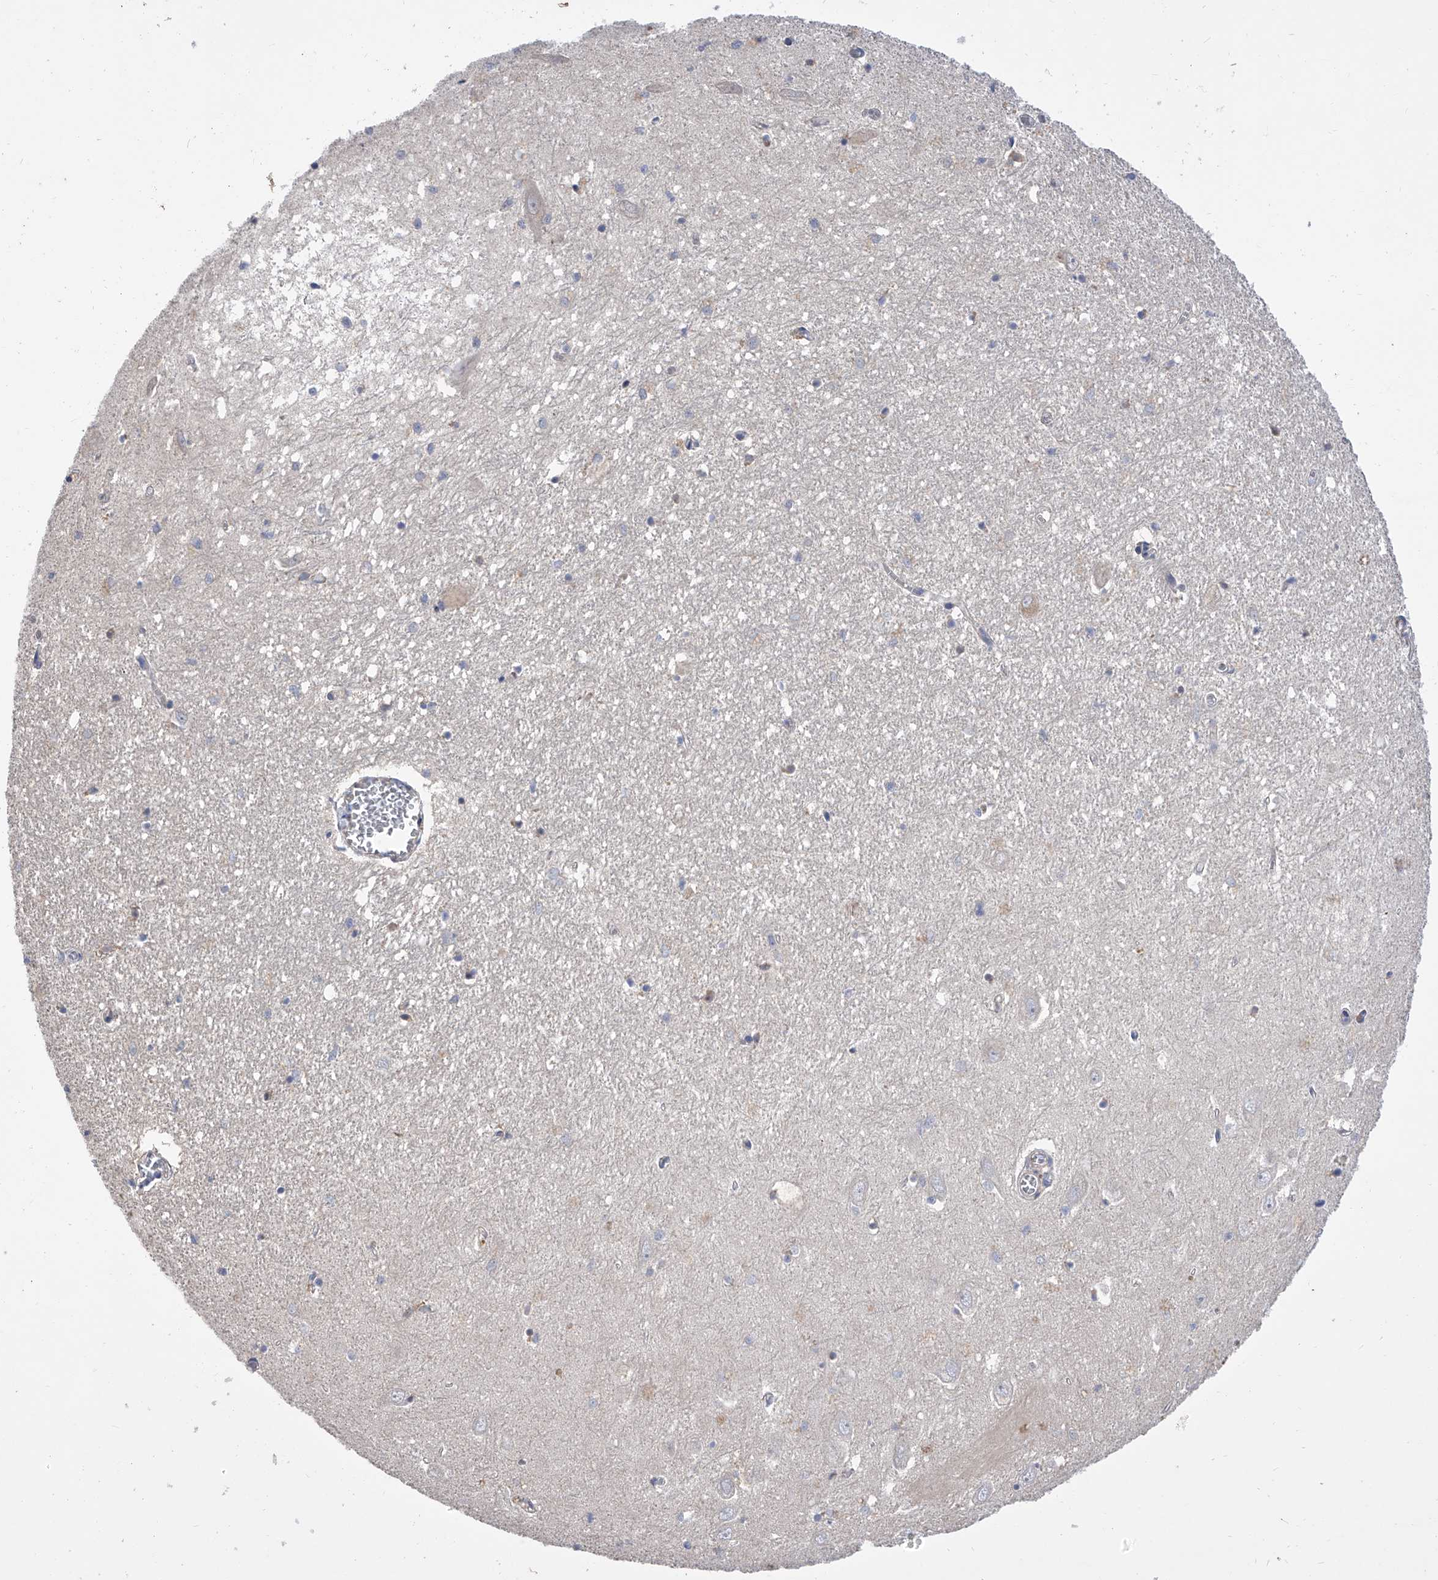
{"staining": {"intensity": "negative", "quantity": "none", "location": "none"}, "tissue": "hippocampus", "cell_type": "Glial cells", "image_type": "normal", "snomed": [{"axis": "morphology", "description": "Normal tissue, NOS"}, {"axis": "topography", "description": "Hippocampus"}], "caption": "Protein analysis of benign hippocampus demonstrates no significant staining in glial cells.", "gene": "PDSS2", "patient": {"sex": "female", "age": 64}}